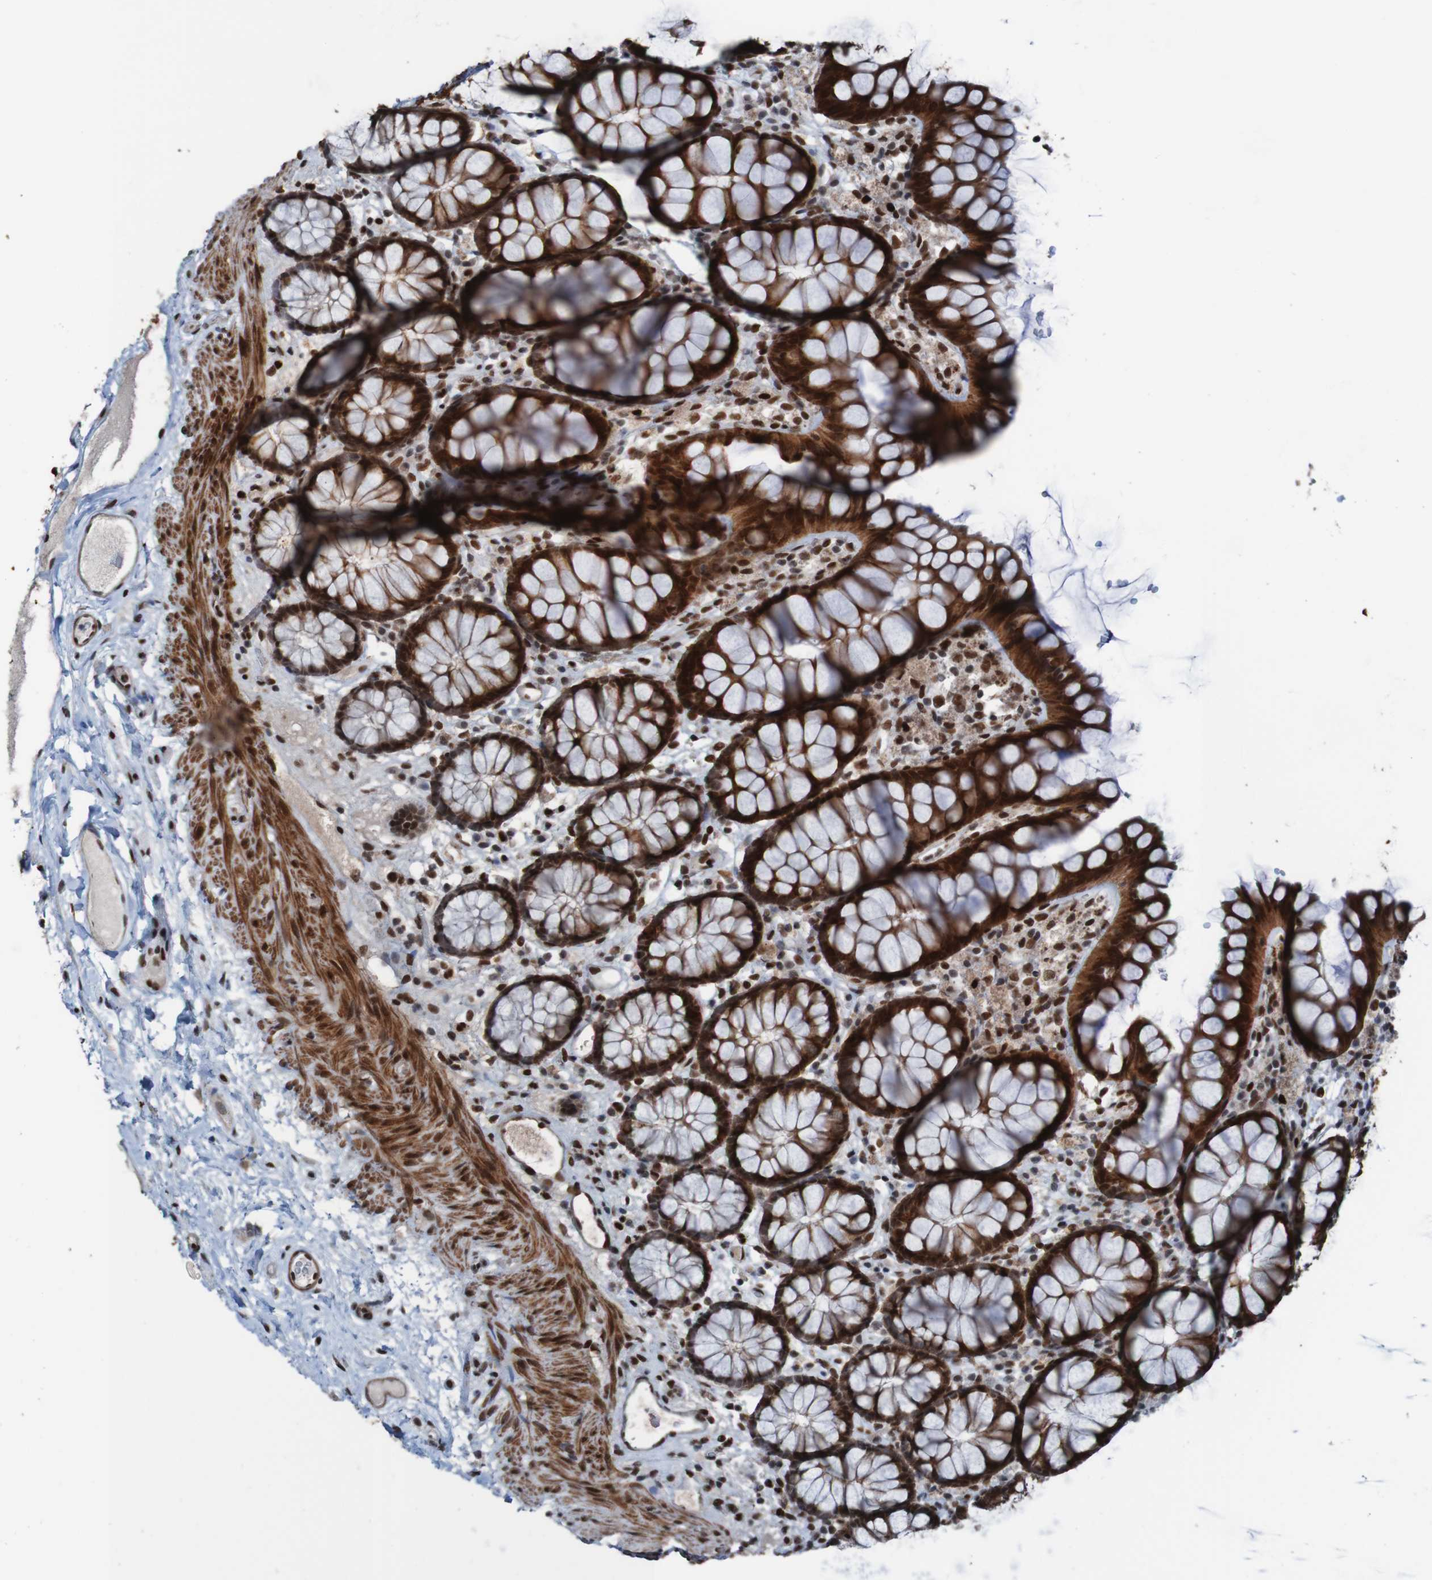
{"staining": {"intensity": "strong", "quantity": ">75%", "location": "nuclear"}, "tissue": "colon", "cell_type": "Endothelial cells", "image_type": "normal", "snomed": [{"axis": "morphology", "description": "Normal tissue, NOS"}, {"axis": "topography", "description": "Colon"}], "caption": "An immunohistochemistry (IHC) photomicrograph of benign tissue is shown. Protein staining in brown shows strong nuclear positivity in colon within endothelial cells.", "gene": "PHF2", "patient": {"sex": "female", "age": 55}}